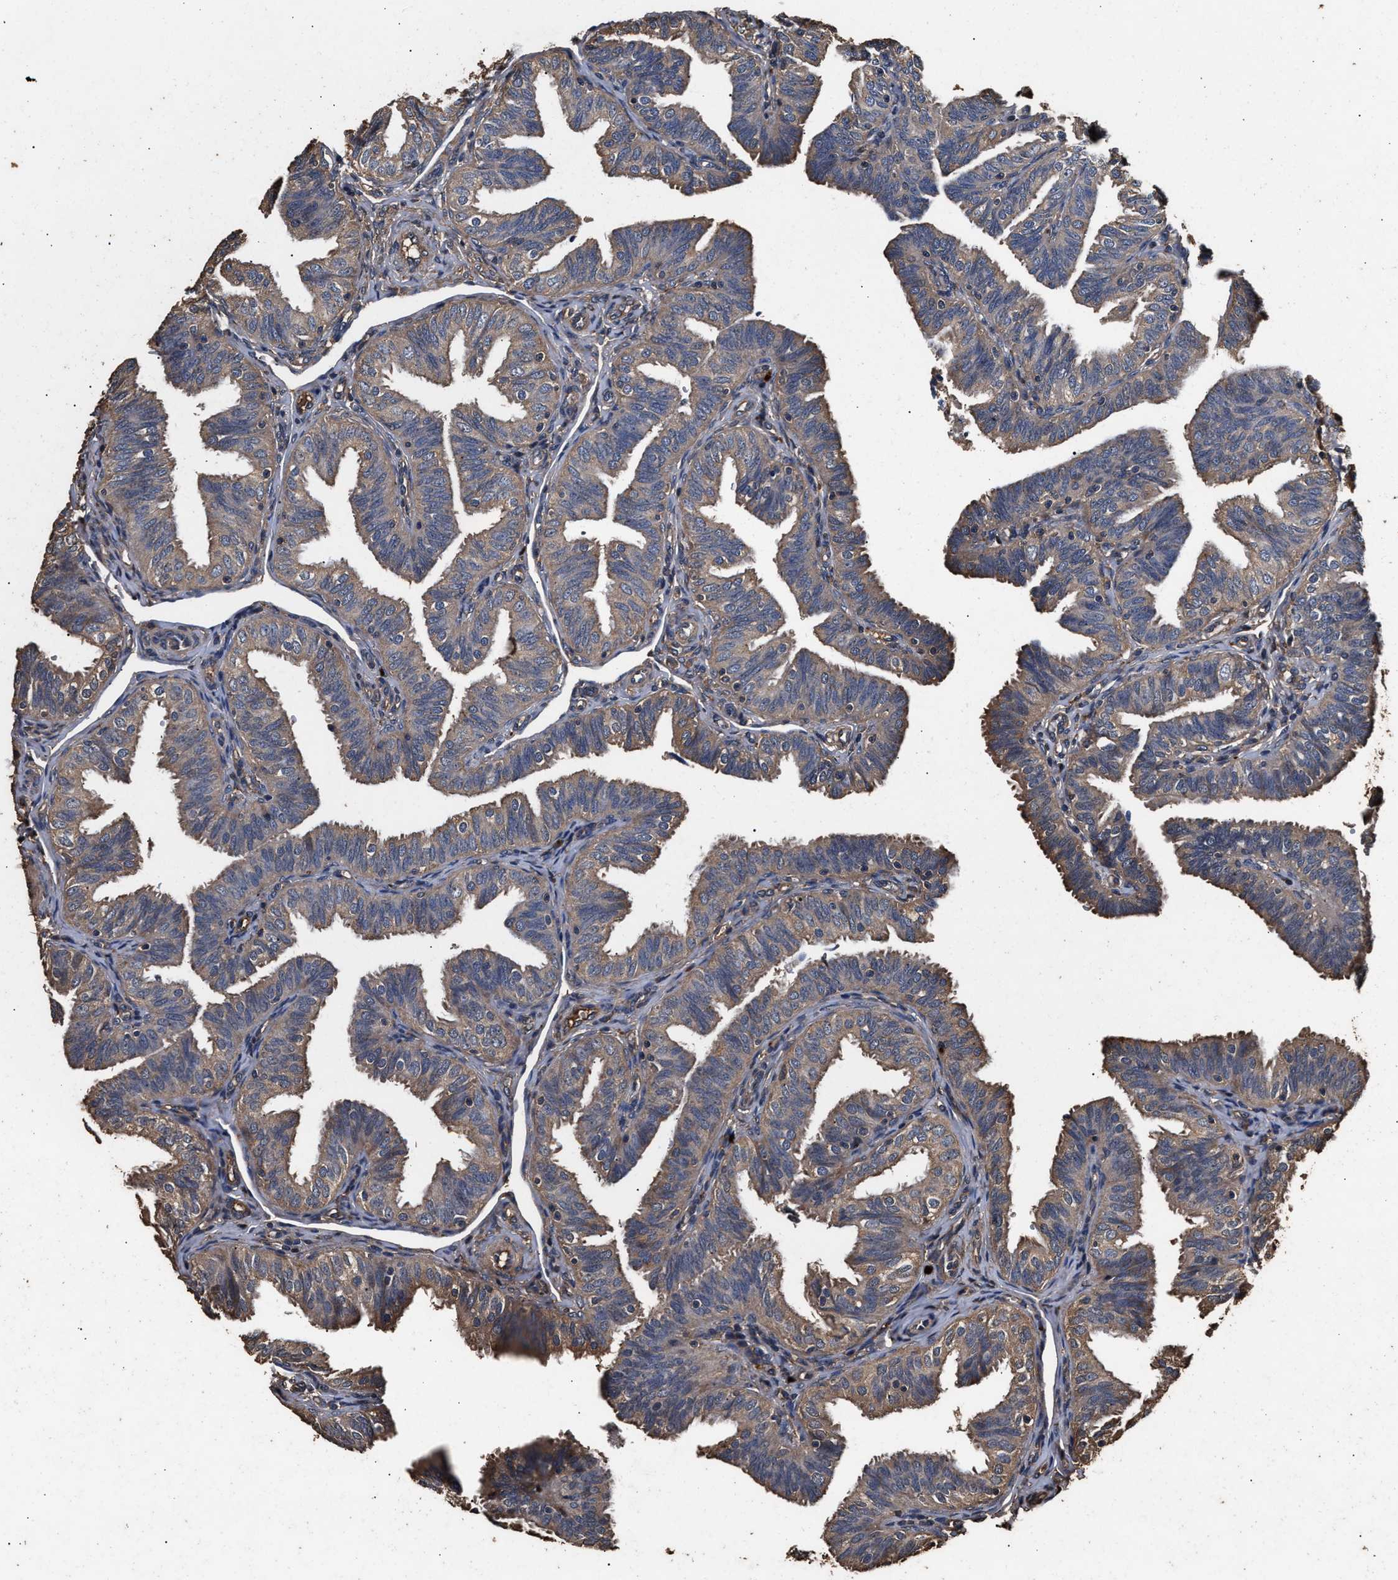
{"staining": {"intensity": "moderate", "quantity": ">75%", "location": "cytoplasmic/membranous"}, "tissue": "fallopian tube", "cell_type": "Glandular cells", "image_type": "normal", "snomed": [{"axis": "morphology", "description": "Normal tissue, NOS"}, {"axis": "topography", "description": "Fallopian tube"}], "caption": "Immunohistochemistry (IHC) staining of unremarkable fallopian tube, which reveals medium levels of moderate cytoplasmic/membranous expression in about >75% of glandular cells indicating moderate cytoplasmic/membranous protein positivity. The staining was performed using DAB (brown) for protein detection and nuclei were counterstained in hematoxylin (blue).", "gene": "ENSG00000286112", "patient": {"sex": "female", "age": 35}}